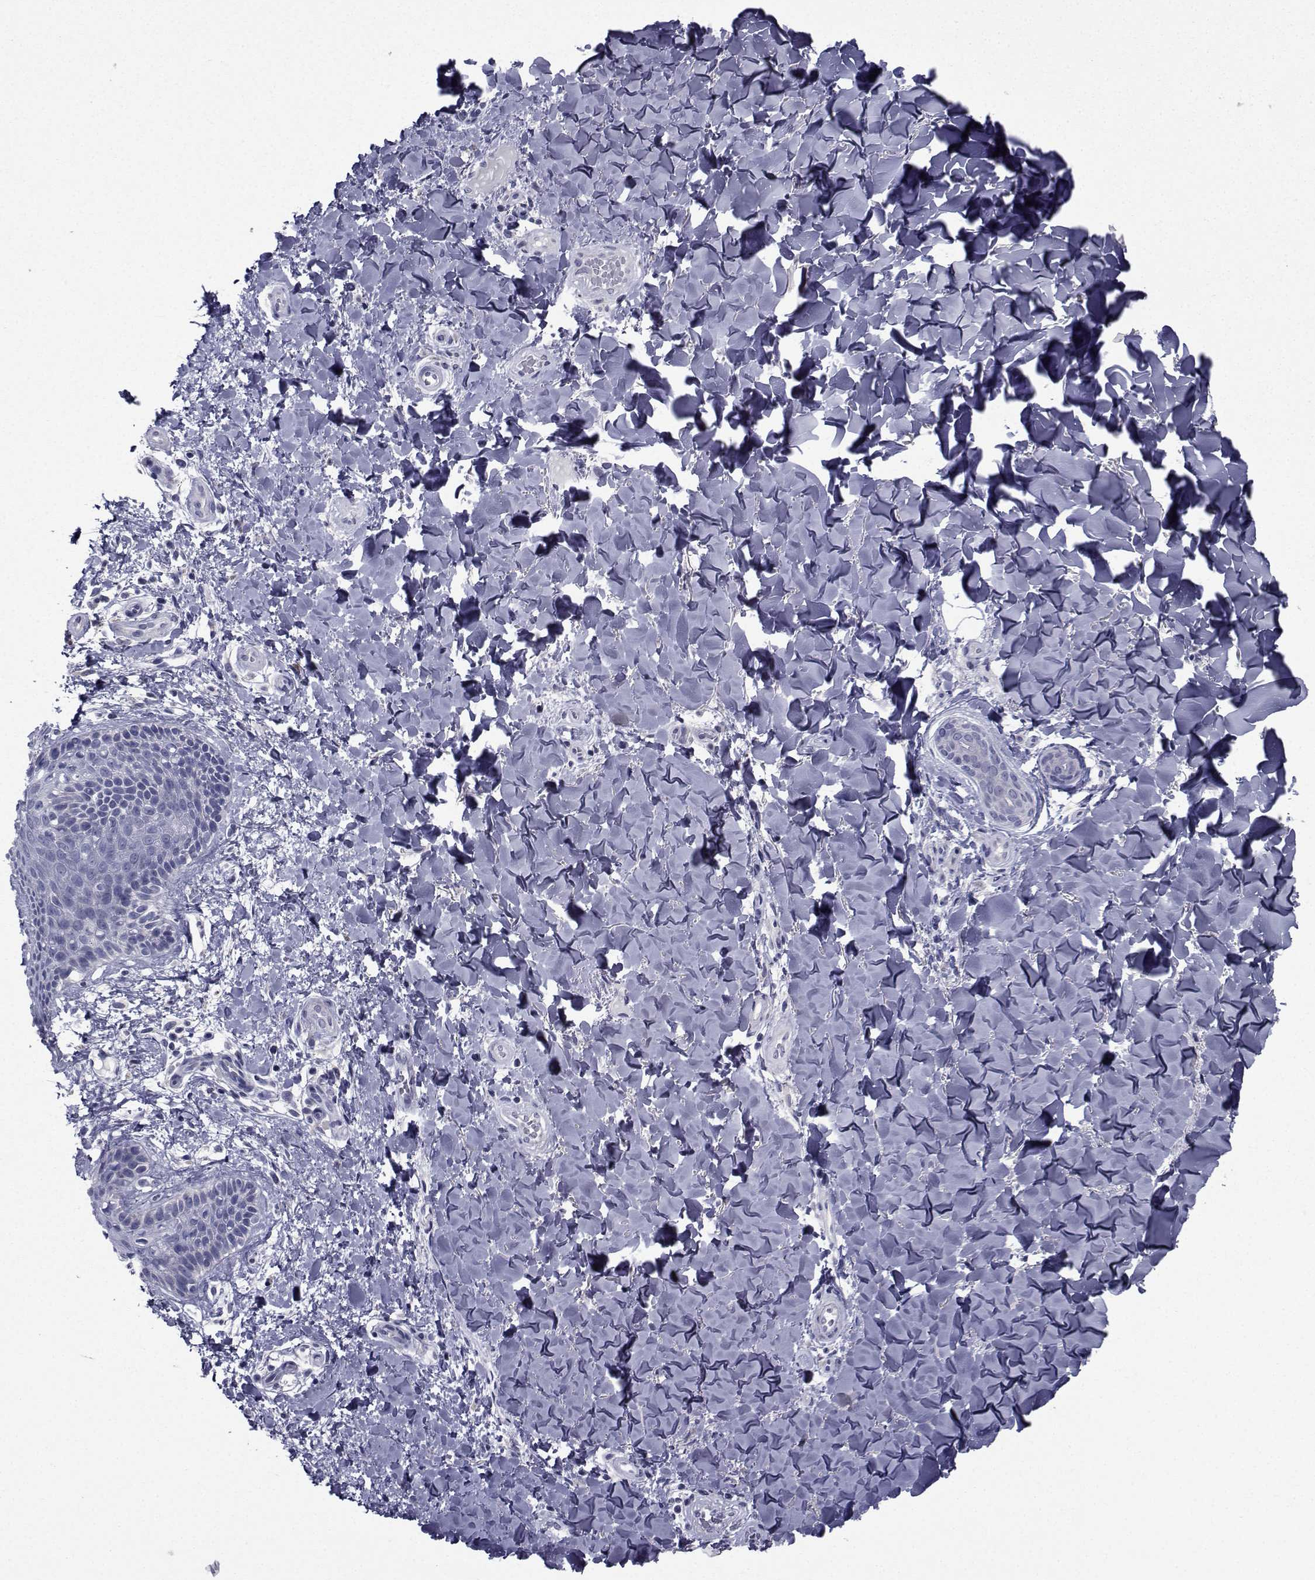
{"staining": {"intensity": "negative", "quantity": "none", "location": "none"}, "tissue": "skin", "cell_type": "Epidermal cells", "image_type": "normal", "snomed": [{"axis": "morphology", "description": "Normal tissue, NOS"}, {"axis": "topography", "description": "Anal"}], "caption": "IHC histopathology image of unremarkable skin: skin stained with DAB exhibits no significant protein expression in epidermal cells. (Brightfield microscopy of DAB (3,3'-diaminobenzidine) IHC at high magnification).", "gene": "CHRNA1", "patient": {"sex": "male", "age": 36}}